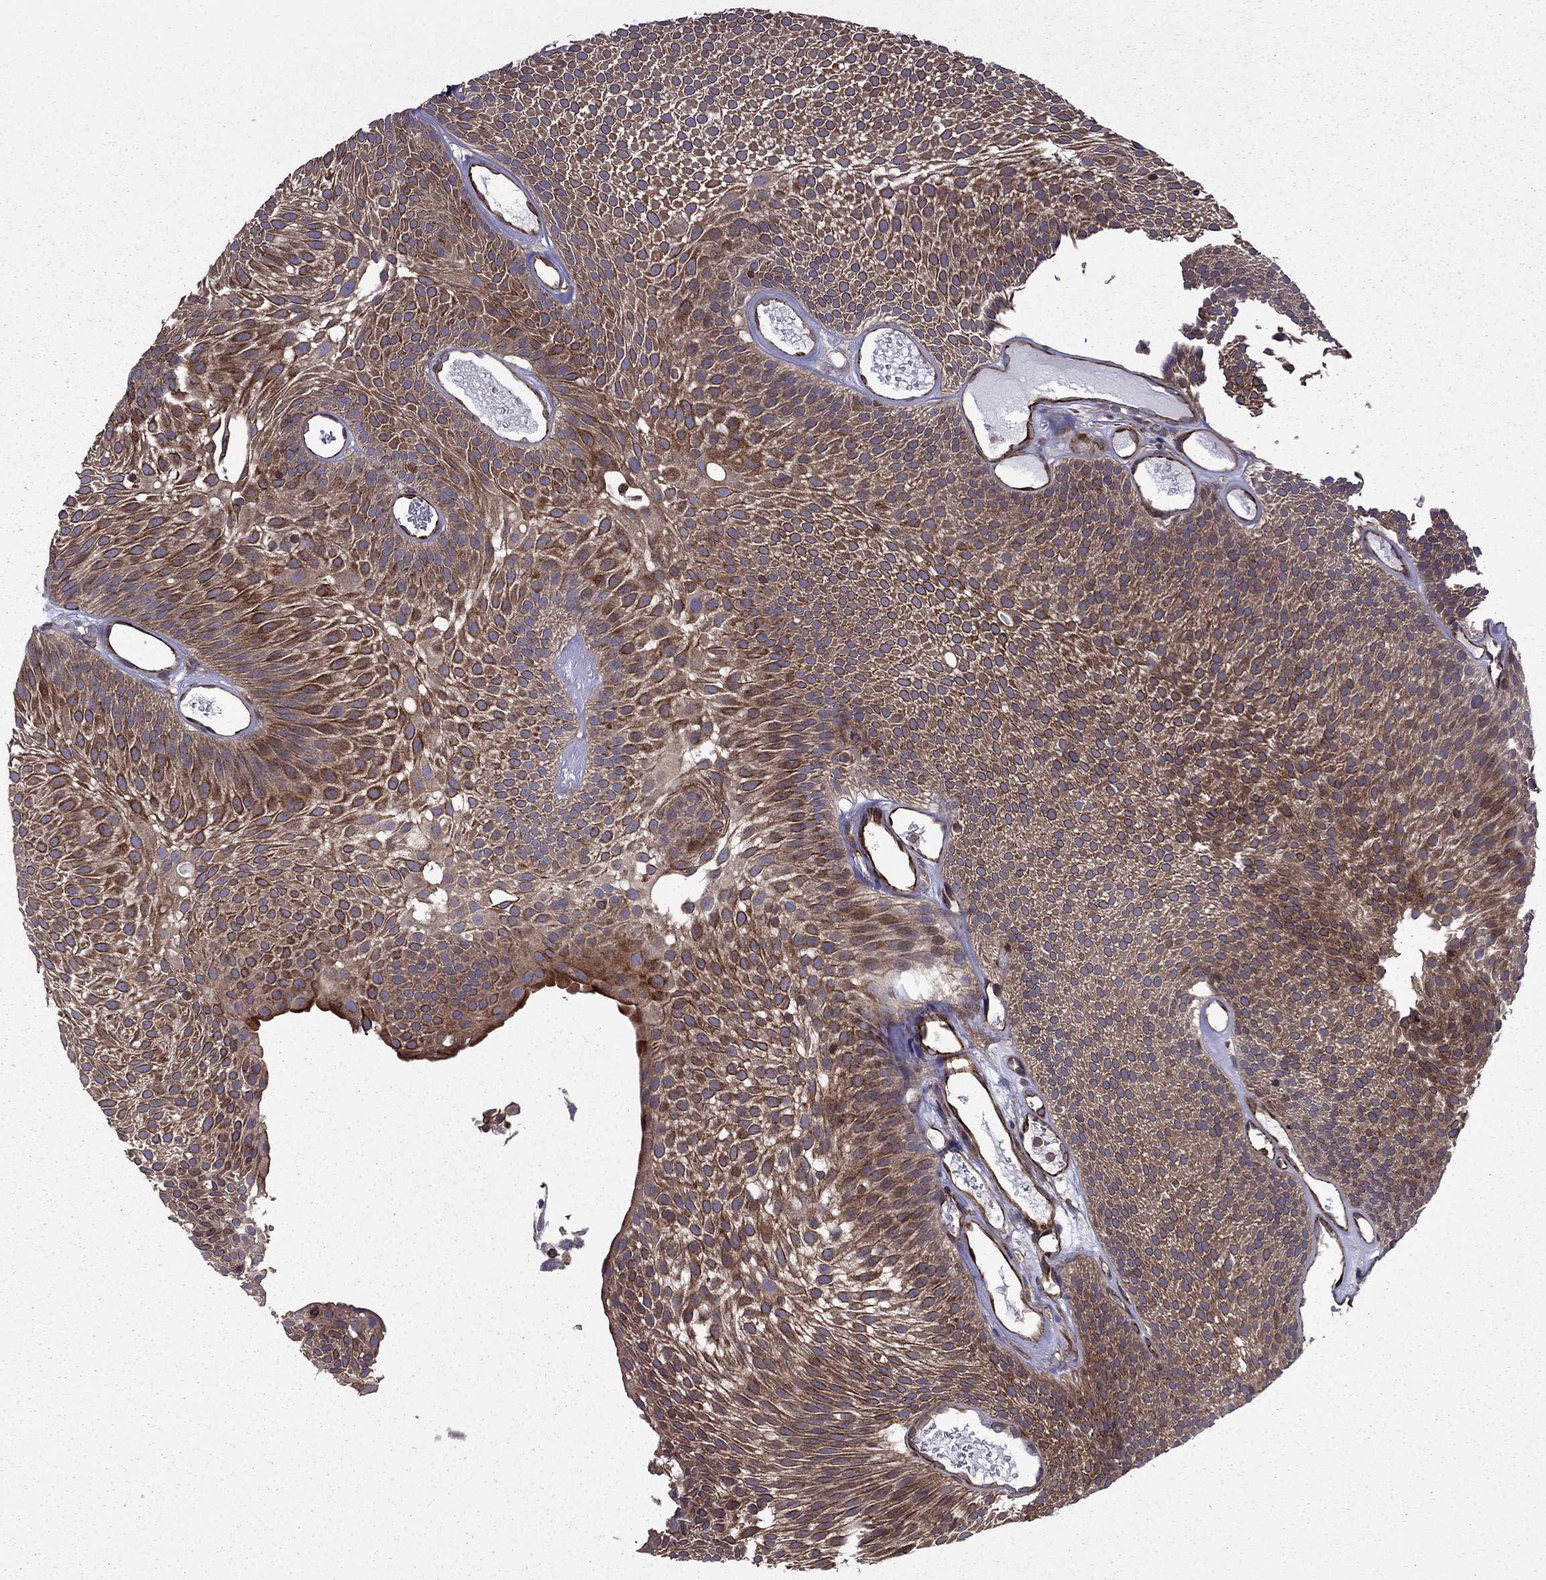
{"staining": {"intensity": "strong", "quantity": ">75%", "location": "cytoplasmic/membranous"}, "tissue": "urothelial cancer", "cell_type": "Tumor cells", "image_type": "cancer", "snomed": [{"axis": "morphology", "description": "Urothelial carcinoma, Low grade"}, {"axis": "topography", "description": "Urinary bladder"}], "caption": "DAB immunohistochemical staining of human low-grade urothelial carcinoma shows strong cytoplasmic/membranous protein positivity in approximately >75% of tumor cells.", "gene": "CDC42BPA", "patient": {"sex": "male", "age": 52}}